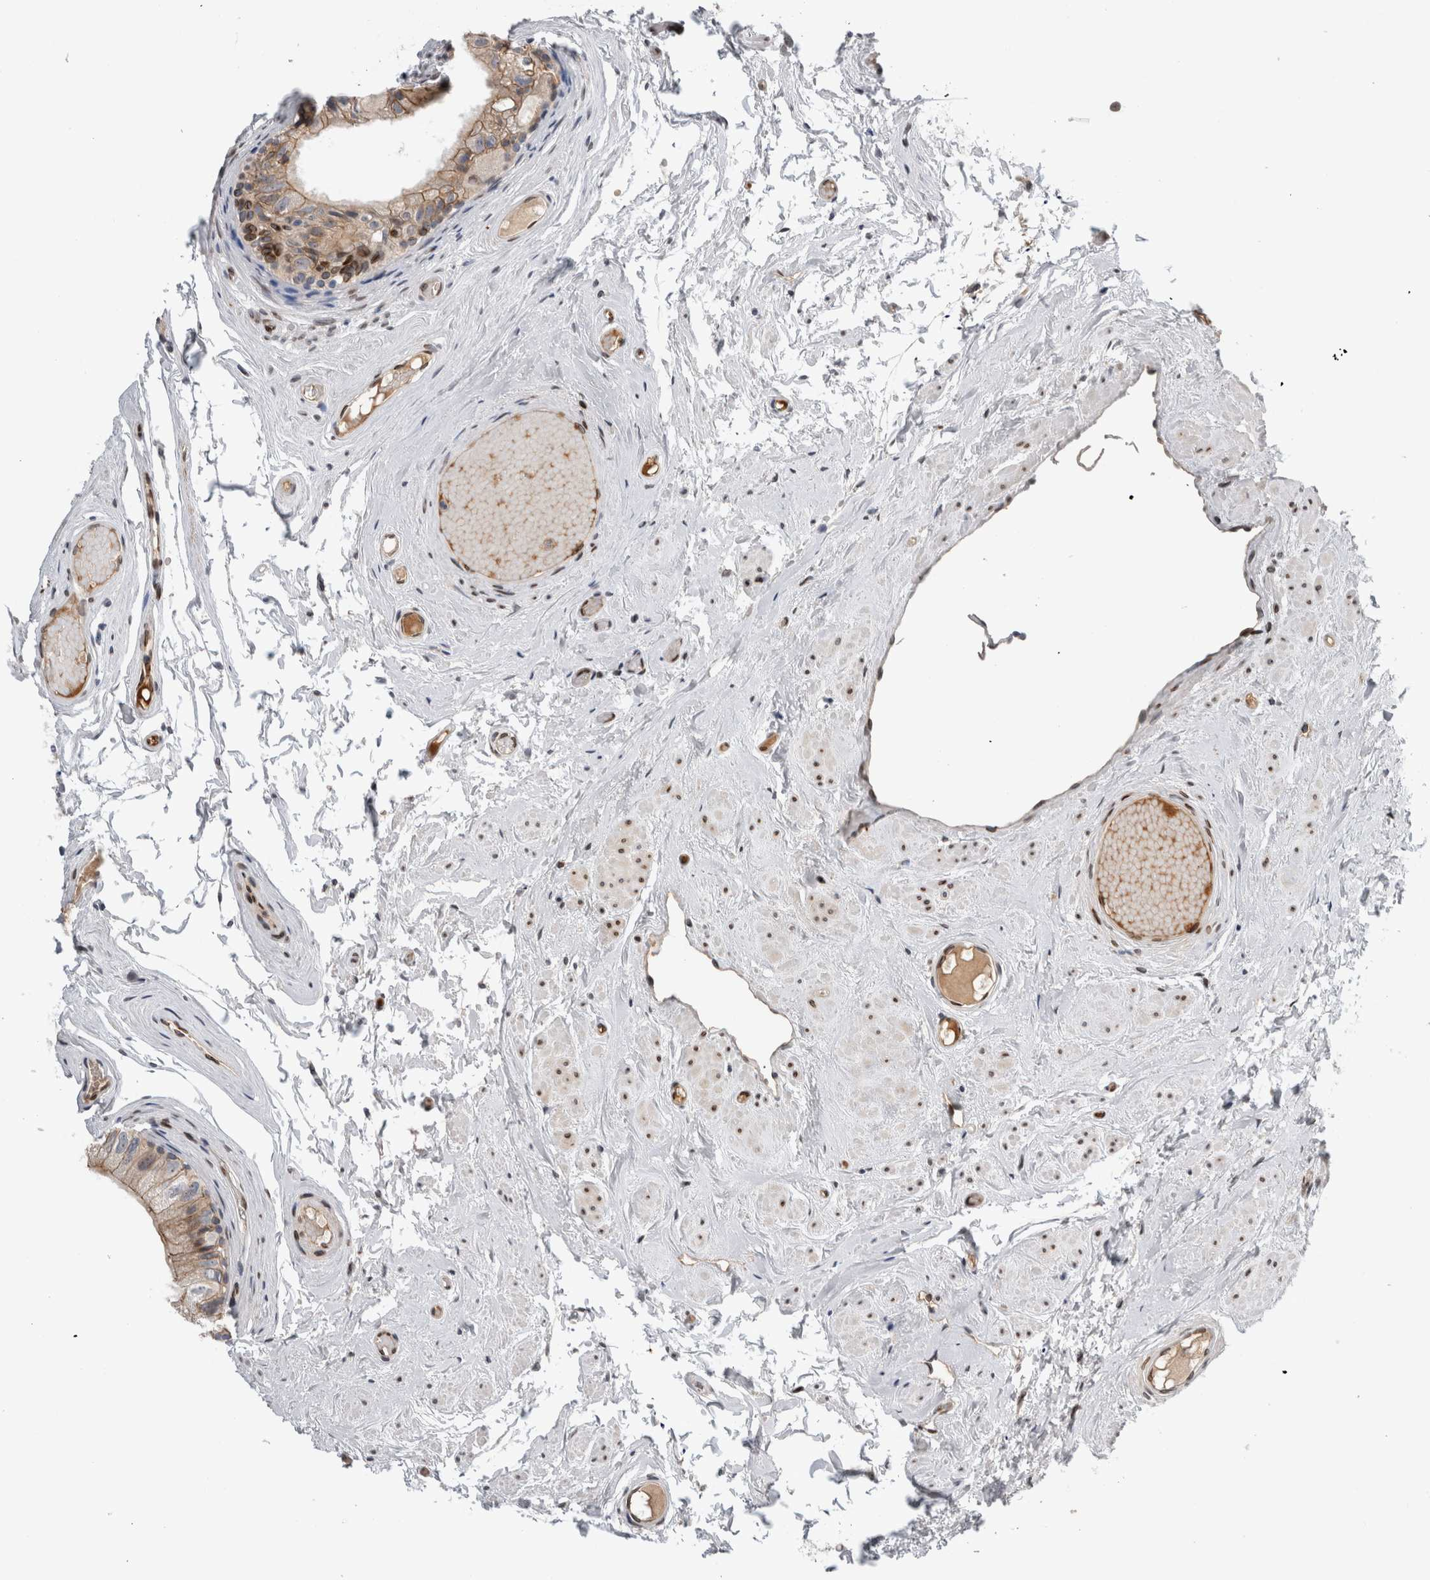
{"staining": {"intensity": "moderate", "quantity": "25%-75%", "location": "cytoplasmic/membranous"}, "tissue": "epididymis", "cell_type": "Glandular cells", "image_type": "normal", "snomed": [{"axis": "morphology", "description": "Normal tissue, NOS"}, {"axis": "topography", "description": "Epididymis"}], "caption": "IHC histopathology image of benign epididymis: human epididymis stained using IHC demonstrates medium levels of moderate protein expression localized specifically in the cytoplasmic/membranous of glandular cells, appearing as a cytoplasmic/membranous brown color.", "gene": "DMTN", "patient": {"sex": "male", "age": 79}}